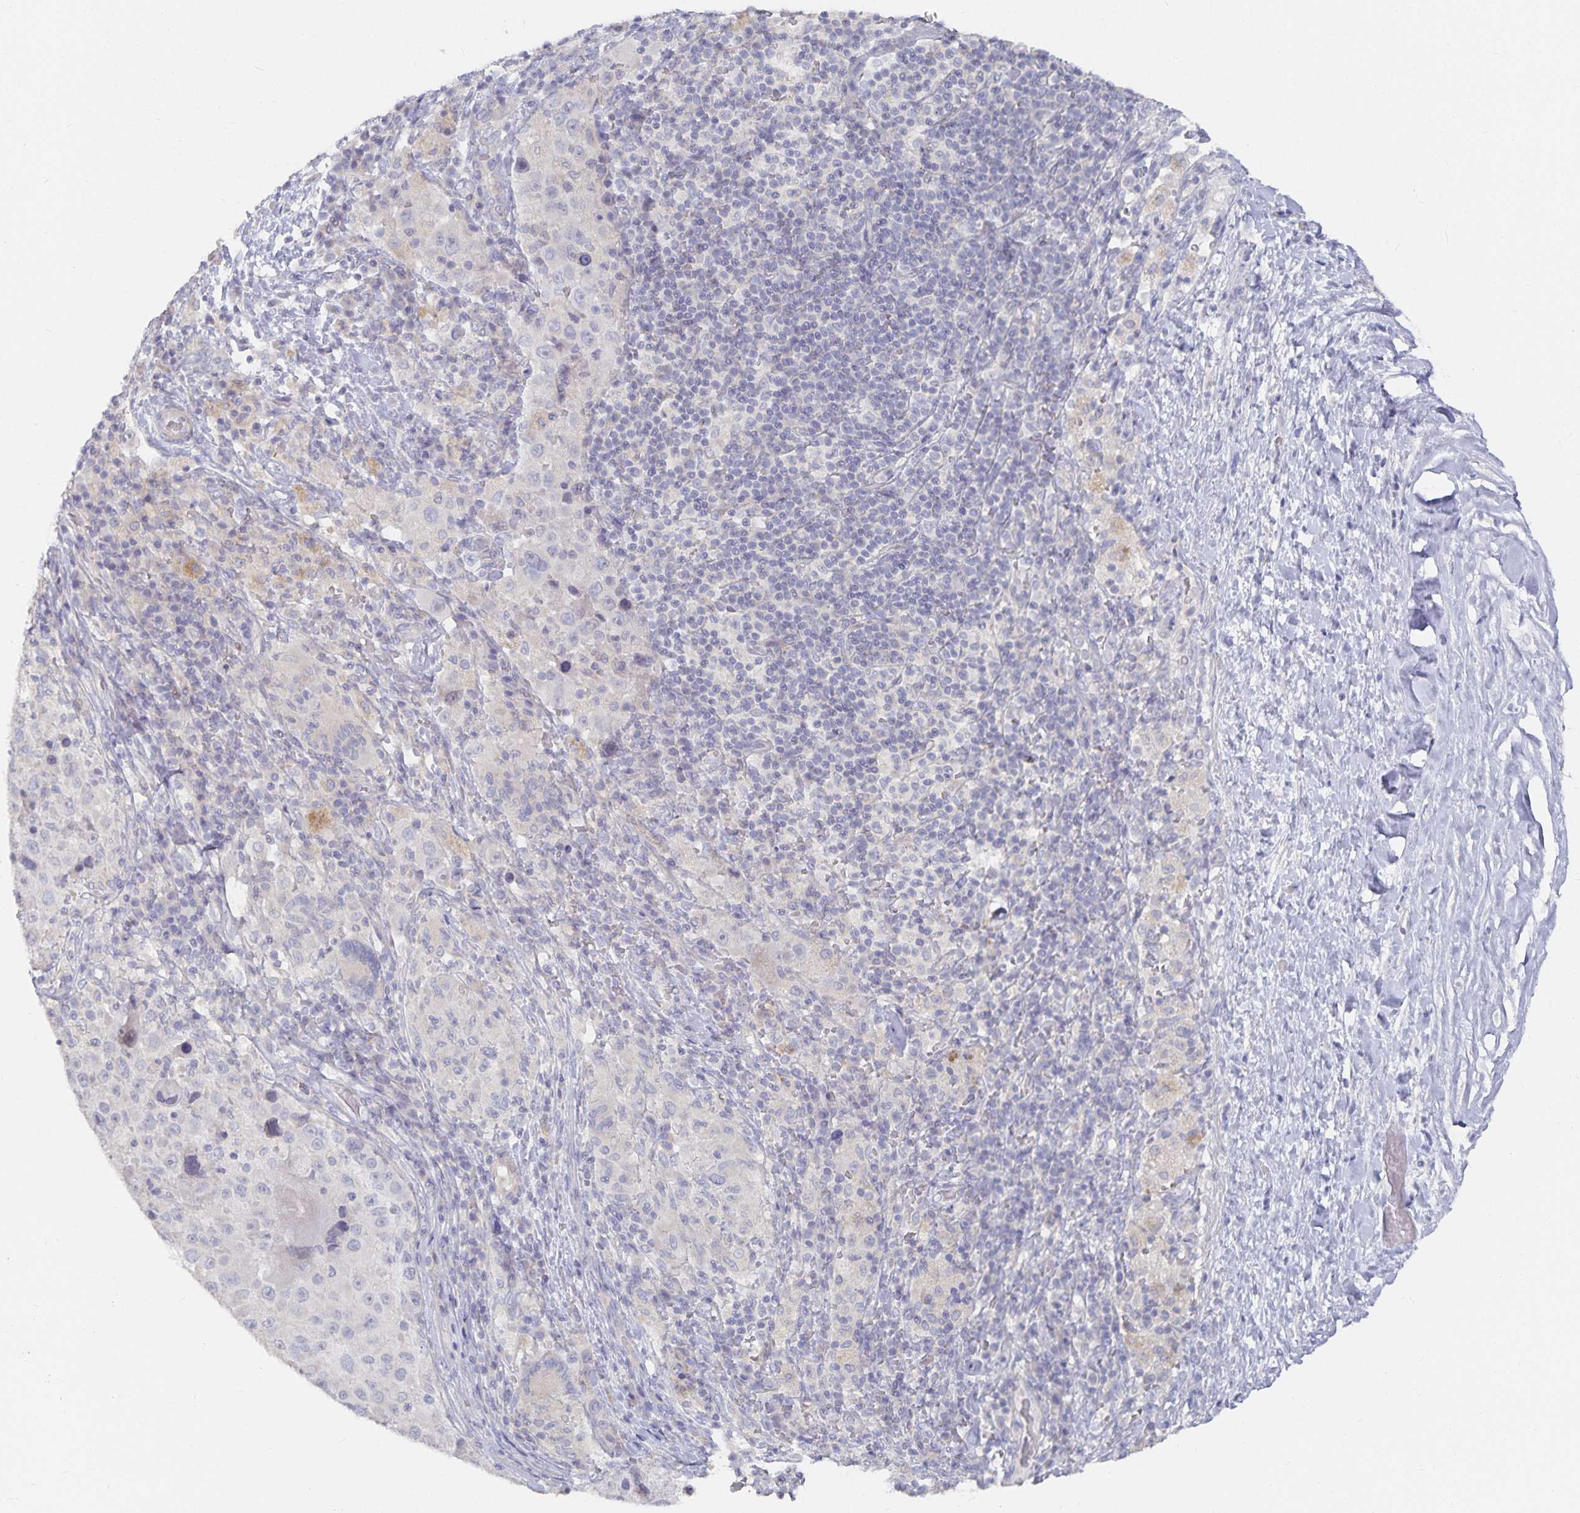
{"staining": {"intensity": "negative", "quantity": "none", "location": "none"}, "tissue": "melanoma", "cell_type": "Tumor cells", "image_type": "cancer", "snomed": [{"axis": "morphology", "description": "Malignant melanoma, Metastatic site"}, {"axis": "topography", "description": "Lymph node"}], "caption": "The micrograph shows no staining of tumor cells in malignant melanoma (metastatic site).", "gene": "DNAH9", "patient": {"sex": "male", "age": 62}}